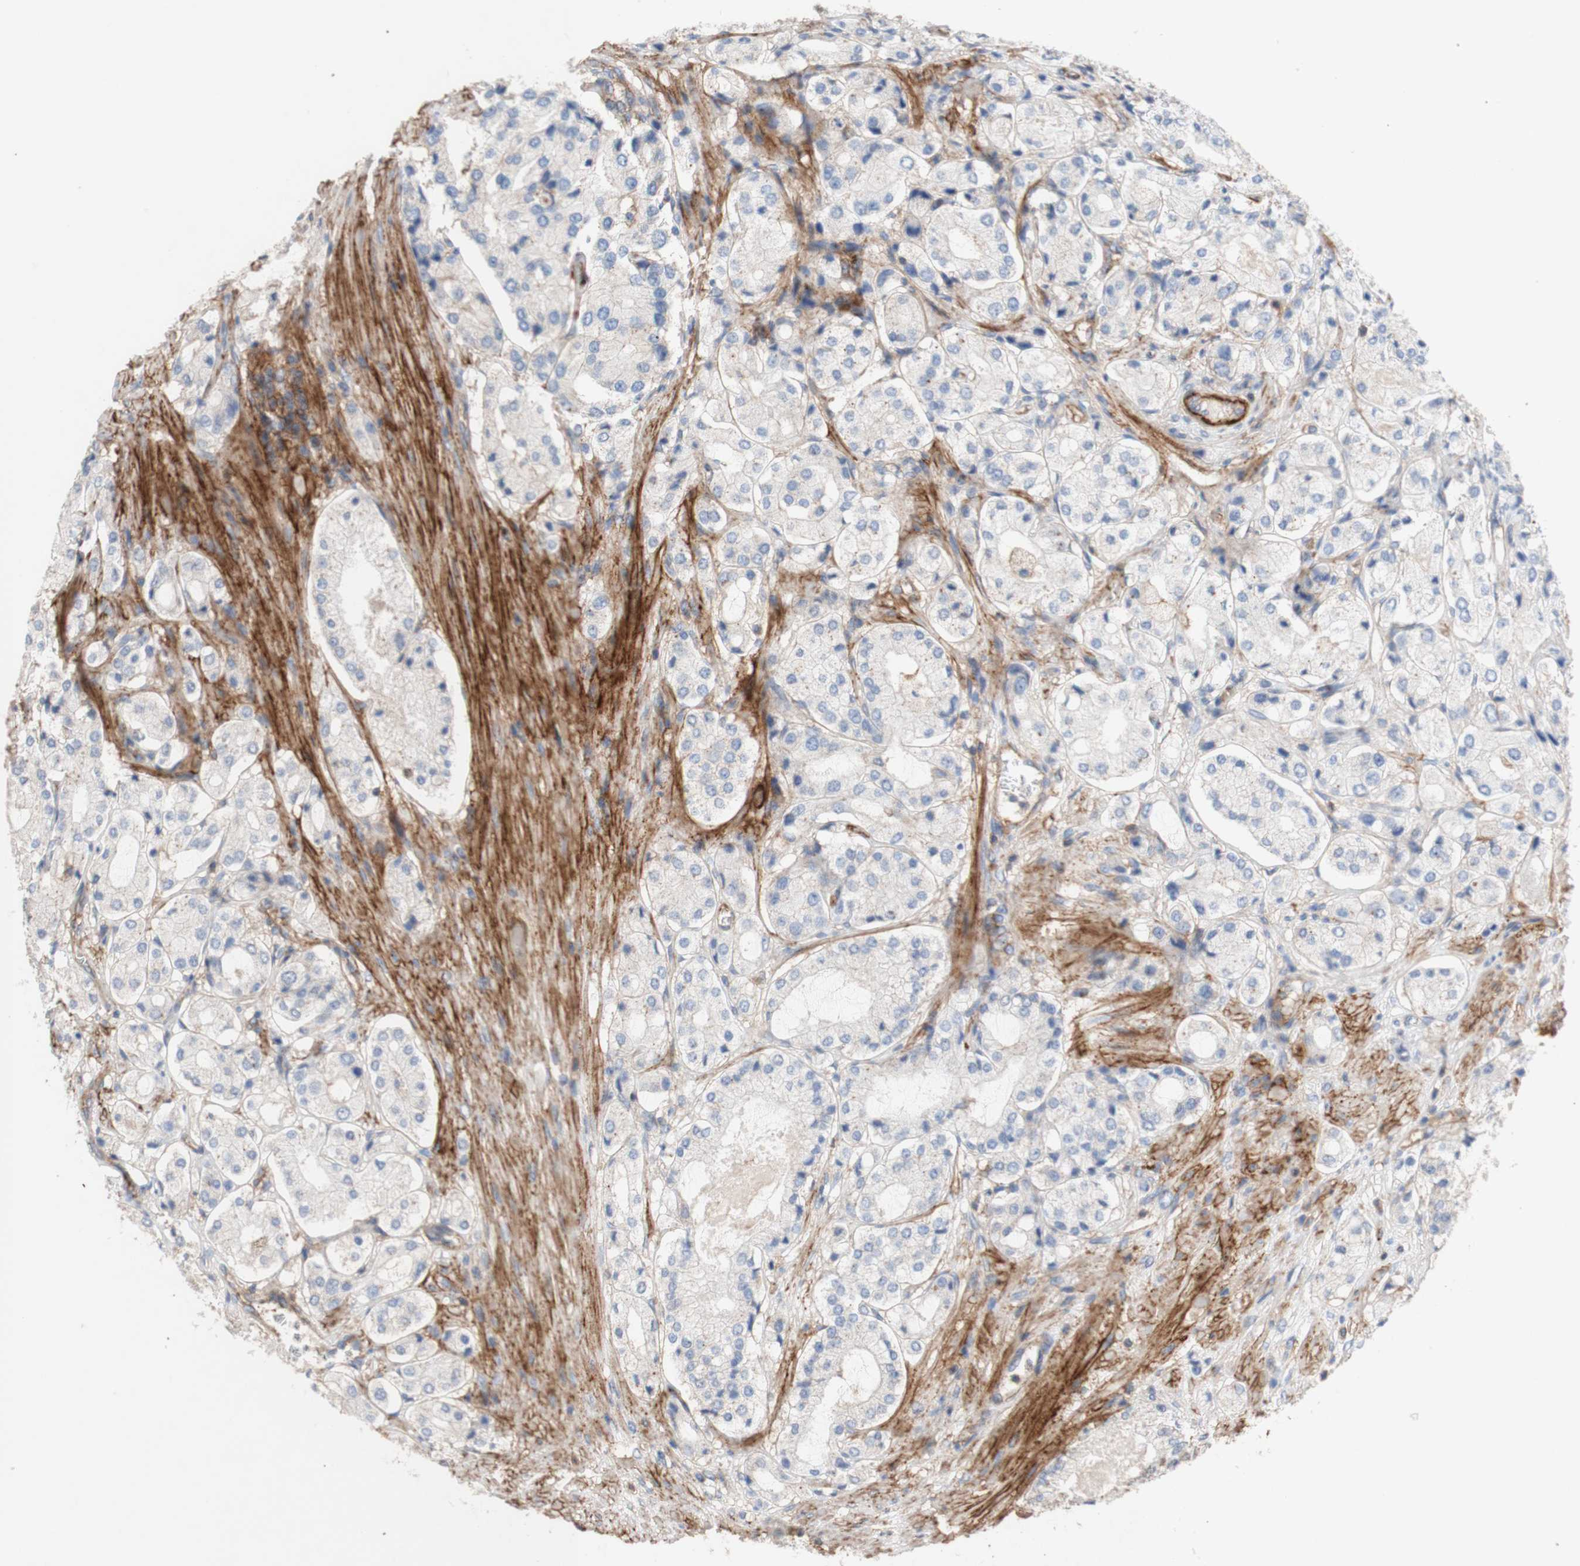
{"staining": {"intensity": "negative", "quantity": "none", "location": "none"}, "tissue": "prostate cancer", "cell_type": "Tumor cells", "image_type": "cancer", "snomed": [{"axis": "morphology", "description": "Adenocarcinoma, High grade"}, {"axis": "topography", "description": "Prostate"}], "caption": "High power microscopy micrograph of an IHC image of prostate cancer (high-grade adenocarcinoma), revealing no significant staining in tumor cells.", "gene": "ATP2A3", "patient": {"sex": "male", "age": 65}}